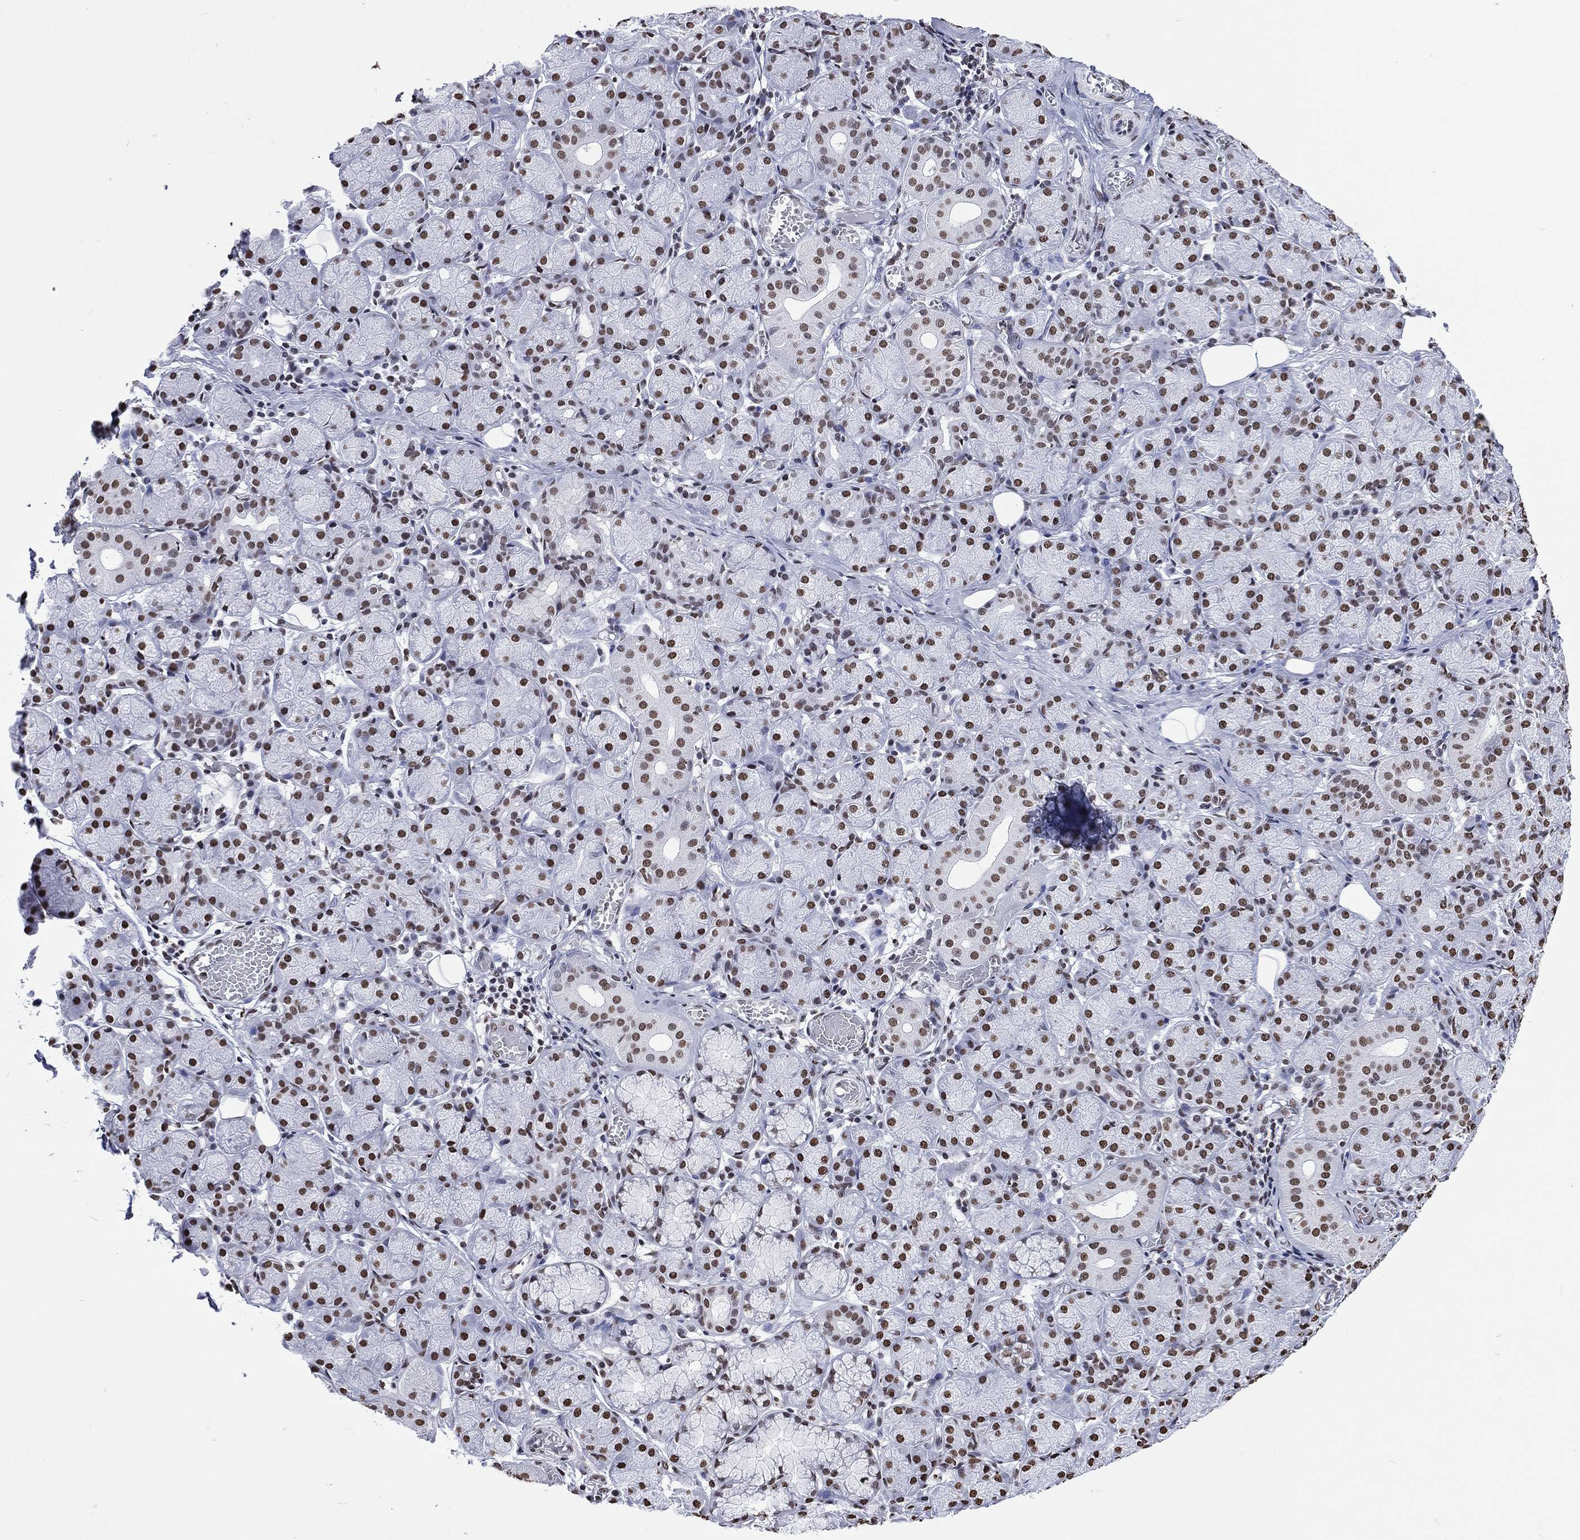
{"staining": {"intensity": "strong", "quantity": "25%-75%", "location": "nuclear"}, "tissue": "salivary gland", "cell_type": "Glandular cells", "image_type": "normal", "snomed": [{"axis": "morphology", "description": "Normal tissue, NOS"}, {"axis": "topography", "description": "Salivary gland"}, {"axis": "topography", "description": "Peripheral nerve tissue"}], "caption": "Normal salivary gland exhibits strong nuclear staining in about 25%-75% of glandular cells, visualized by immunohistochemistry. (brown staining indicates protein expression, while blue staining denotes nuclei).", "gene": "RETREG2", "patient": {"sex": "female", "age": 24}}